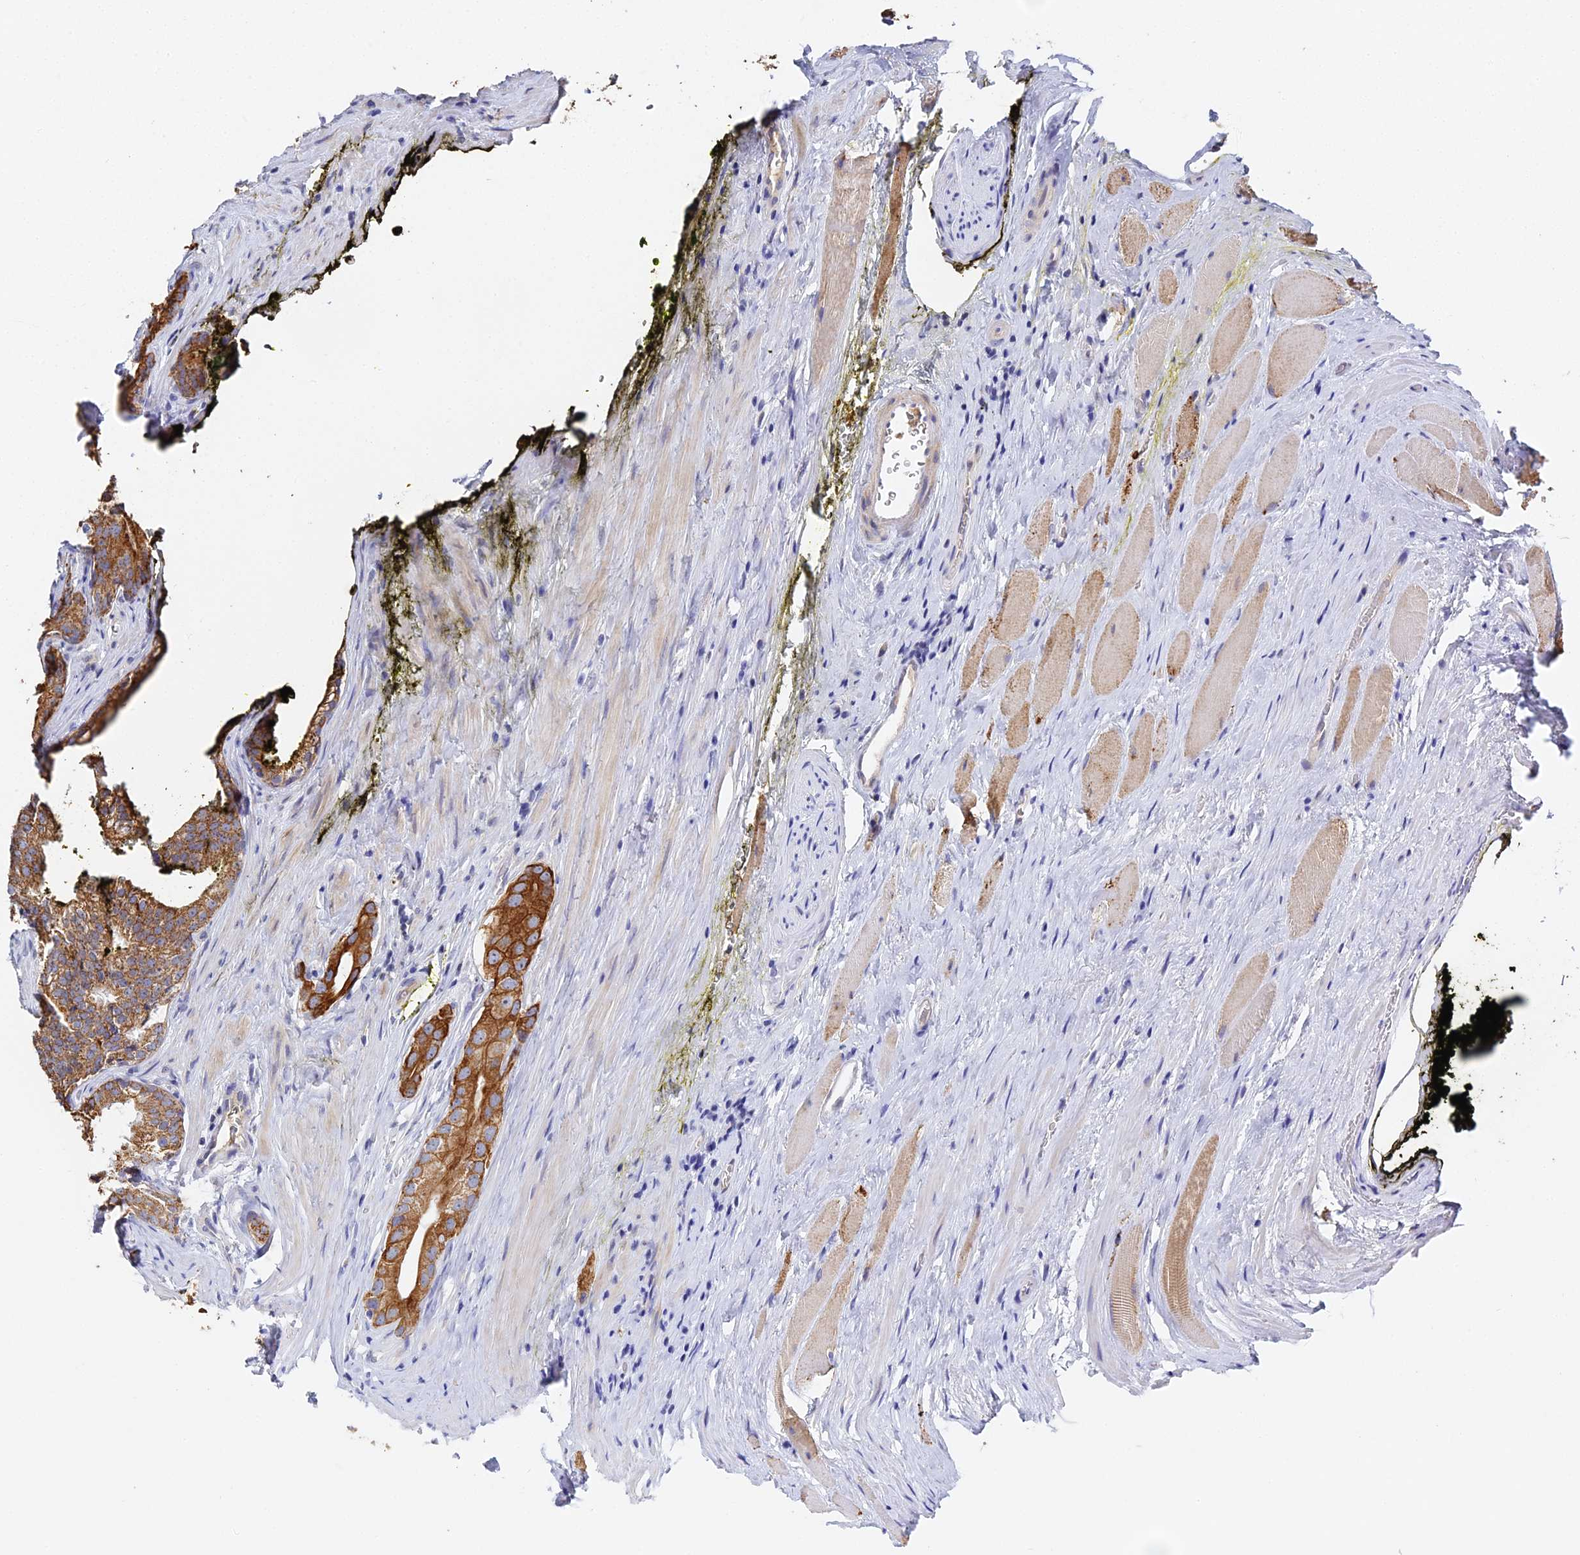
{"staining": {"intensity": "strong", "quantity": ">75%", "location": "cytoplasmic/membranous"}, "tissue": "prostate cancer", "cell_type": "Tumor cells", "image_type": "cancer", "snomed": [{"axis": "morphology", "description": "Adenocarcinoma, Low grade"}, {"axis": "topography", "description": "Prostate"}], "caption": "Tumor cells reveal high levels of strong cytoplasmic/membranous expression in approximately >75% of cells in prostate low-grade adenocarcinoma.", "gene": "ZXDA", "patient": {"sex": "male", "age": 71}}